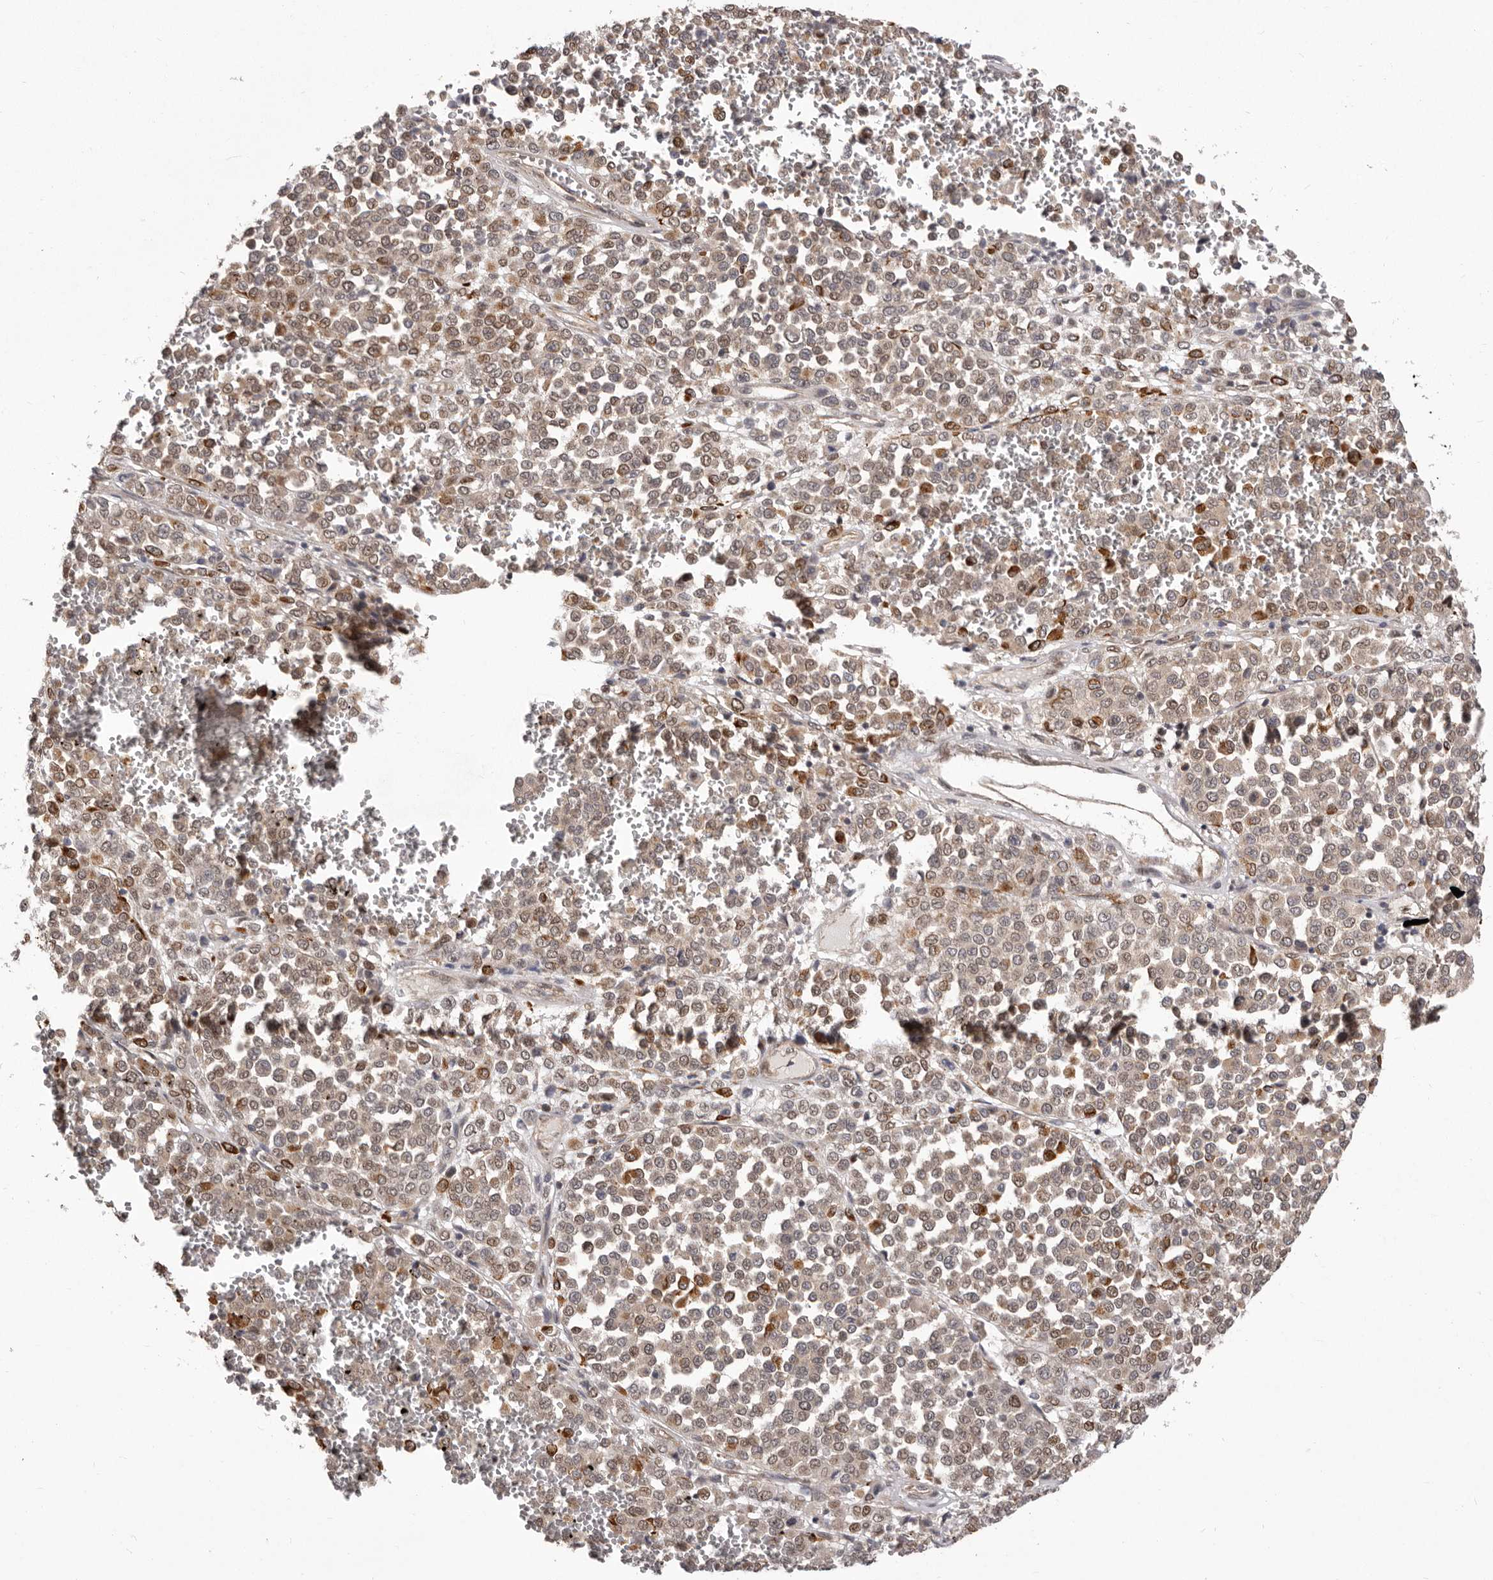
{"staining": {"intensity": "weak", "quantity": ">75%", "location": "cytoplasmic/membranous"}, "tissue": "melanoma", "cell_type": "Tumor cells", "image_type": "cancer", "snomed": [{"axis": "morphology", "description": "Malignant melanoma, Metastatic site"}, {"axis": "topography", "description": "Pancreas"}], "caption": "Human melanoma stained with a brown dye shows weak cytoplasmic/membranous positive staining in about >75% of tumor cells.", "gene": "GLRX3", "patient": {"sex": "female", "age": 30}}